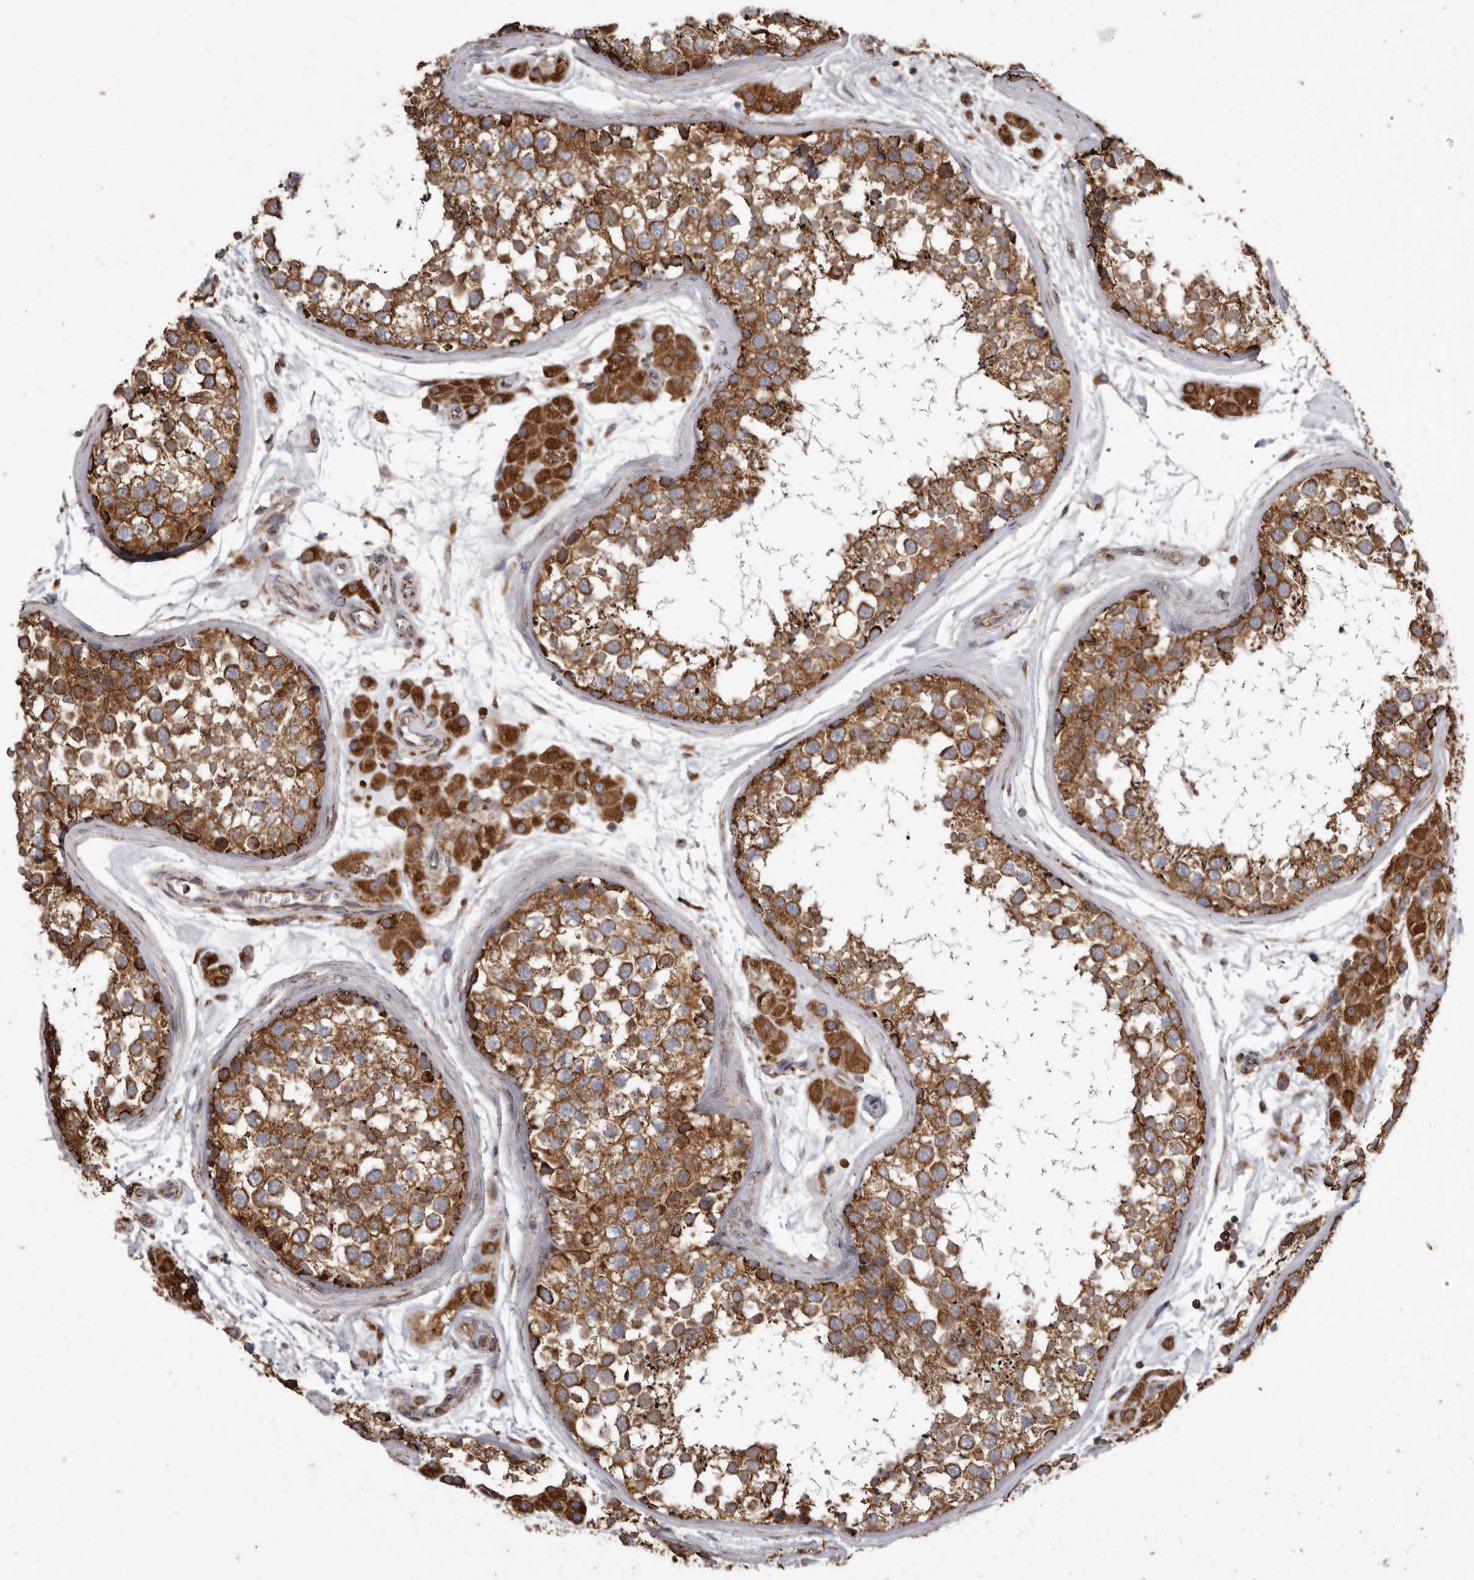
{"staining": {"intensity": "strong", "quantity": ">75%", "location": "cytoplasmic/membranous"}, "tissue": "testis", "cell_type": "Cells in seminiferous ducts", "image_type": "normal", "snomed": [{"axis": "morphology", "description": "Normal tissue, NOS"}, {"axis": "topography", "description": "Testis"}], "caption": "Protein expression analysis of unremarkable human testis reveals strong cytoplasmic/membranous positivity in about >75% of cells in seminiferous ducts. (DAB (3,3'-diaminobenzidine) IHC, brown staining for protein, blue staining for nuclei).", "gene": "CDK5RAP3", "patient": {"sex": "male", "age": 56}}